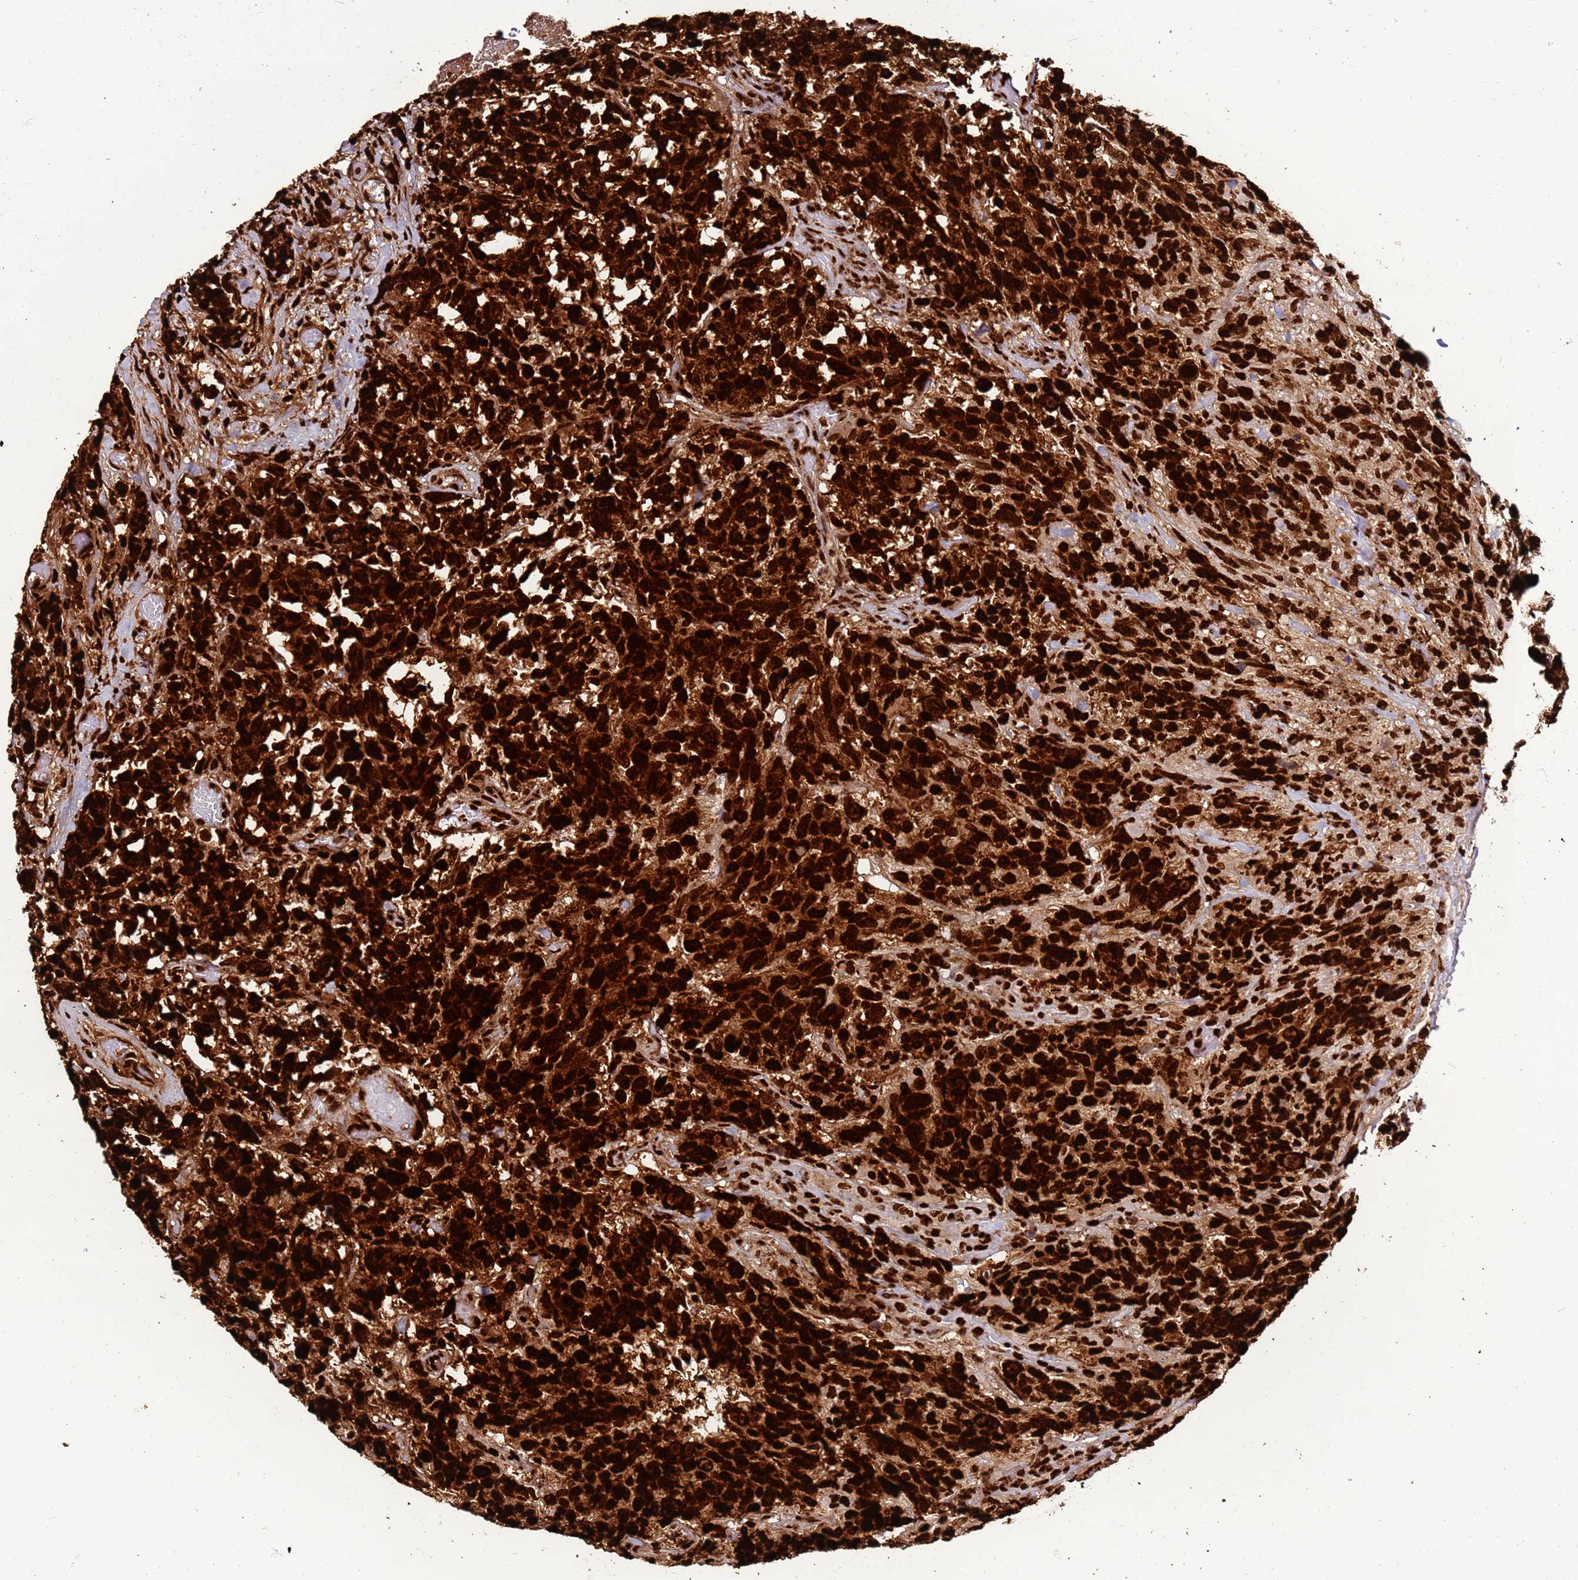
{"staining": {"intensity": "strong", "quantity": ">75%", "location": "nuclear"}, "tissue": "glioma", "cell_type": "Tumor cells", "image_type": "cancer", "snomed": [{"axis": "morphology", "description": "Glioma, malignant, High grade"}, {"axis": "topography", "description": "Brain"}], "caption": "A photomicrograph of human glioma stained for a protein displays strong nuclear brown staining in tumor cells. The staining was performed using DAB (3,3'-diaminobenzidine) to visualize the protein expression in brown, while the nuclei were stained in blue with hematoxylin (Magnification: 20x).", "gene": "HNRNPAB", "patient": {"sex": "male", "age": 69}}